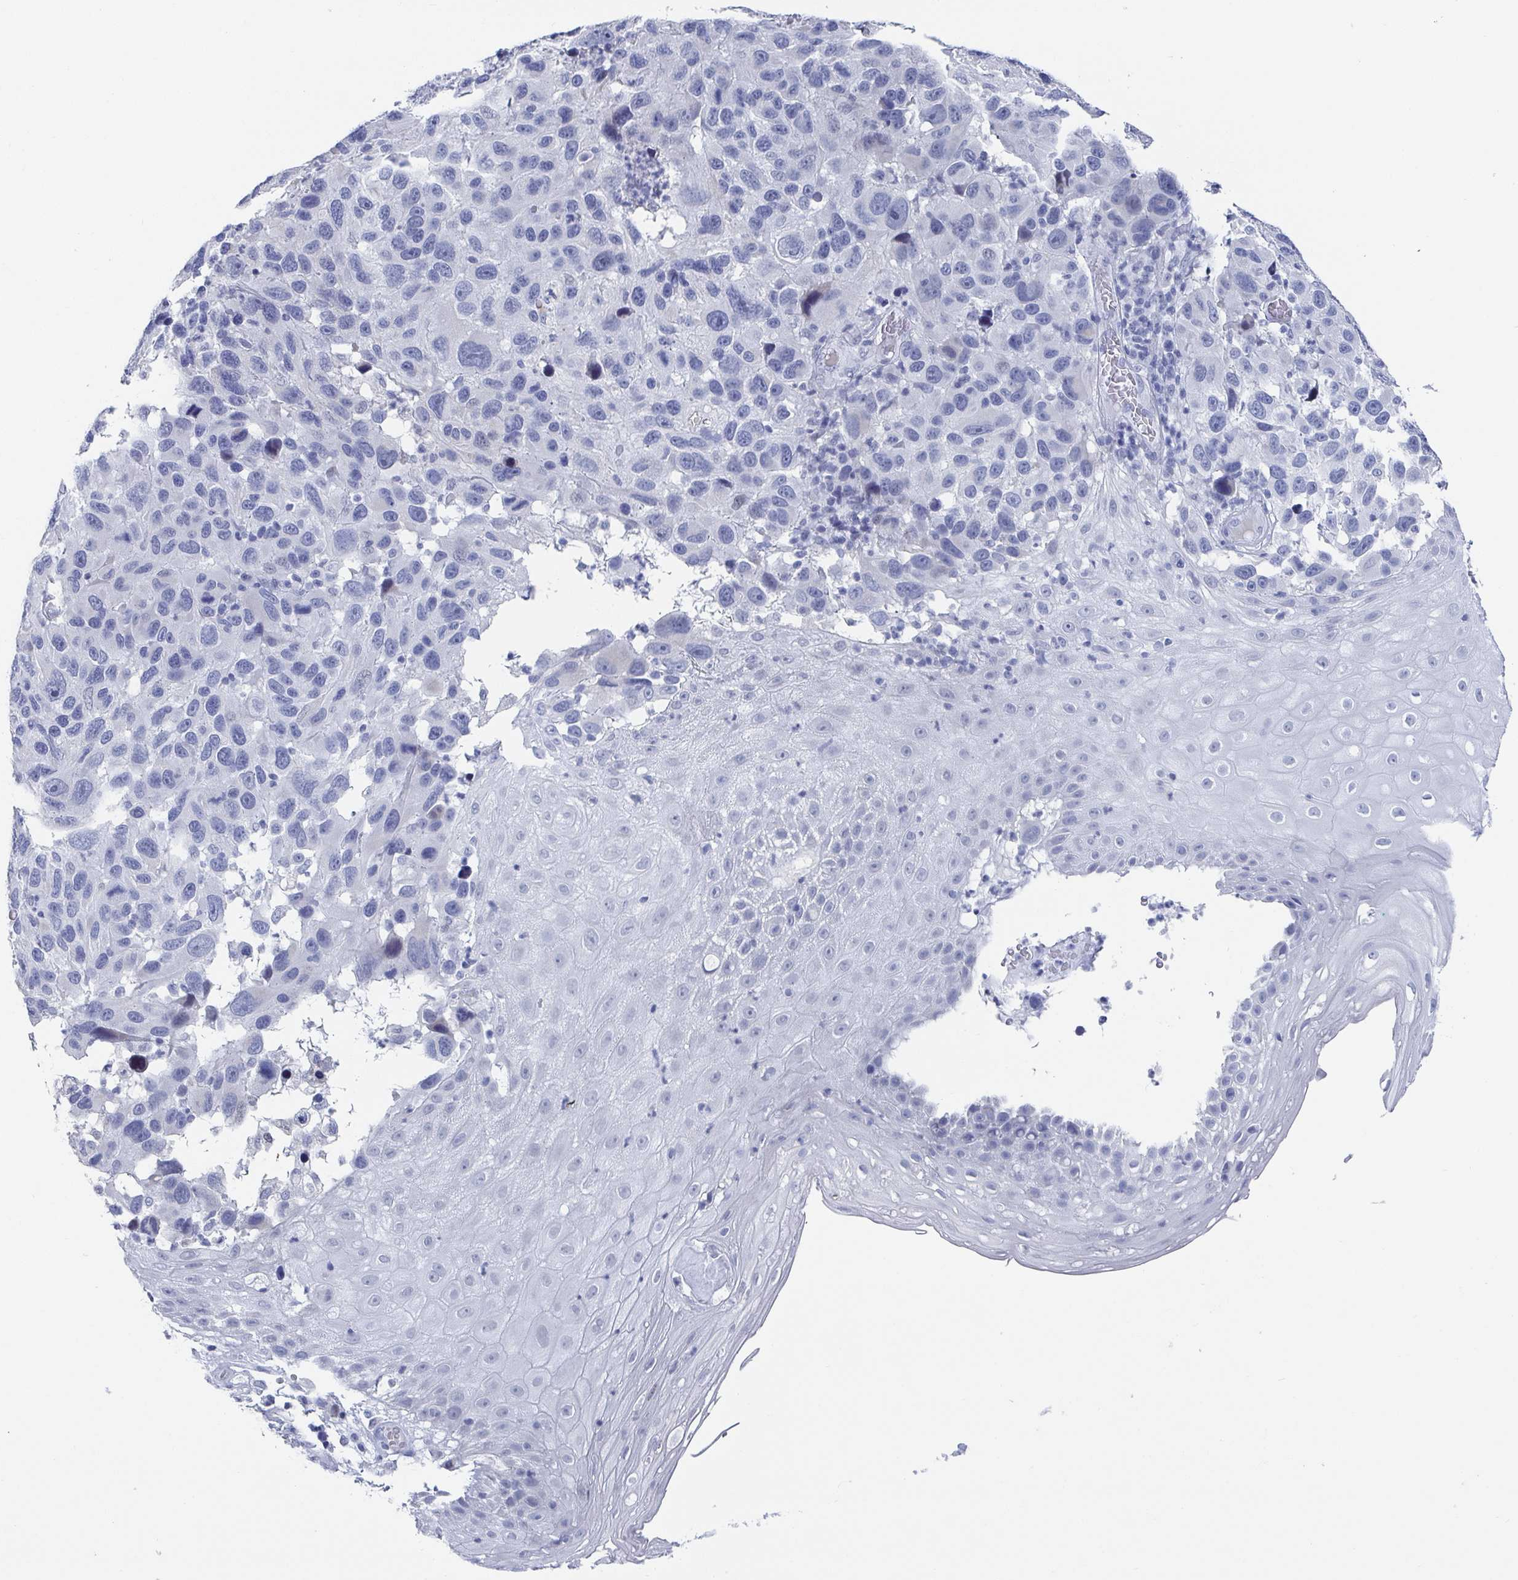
{"staining": {"intensity": "negative", "quantity": "none", "location": "none"}, "tissue": "melanoma", "cell_type": "Tumor cells", "image_type": "cancer", "snomed": [{"axis": "morphology", "description": "Malignant melanoma, NOS"}, {"axis": "topography", "description": "Skin"}], "caption": "Photomicrograph shows no significant protein positivity in tumor cells of melanoma. (Stains: DAB (3,3'-diaminobenzidine) IHC with hematoxylin counter stain, Microscopy: brightfield microscopy at high magnification).", "gene": "CAMKV", "patient": {"sex": "male", "age": 53}}